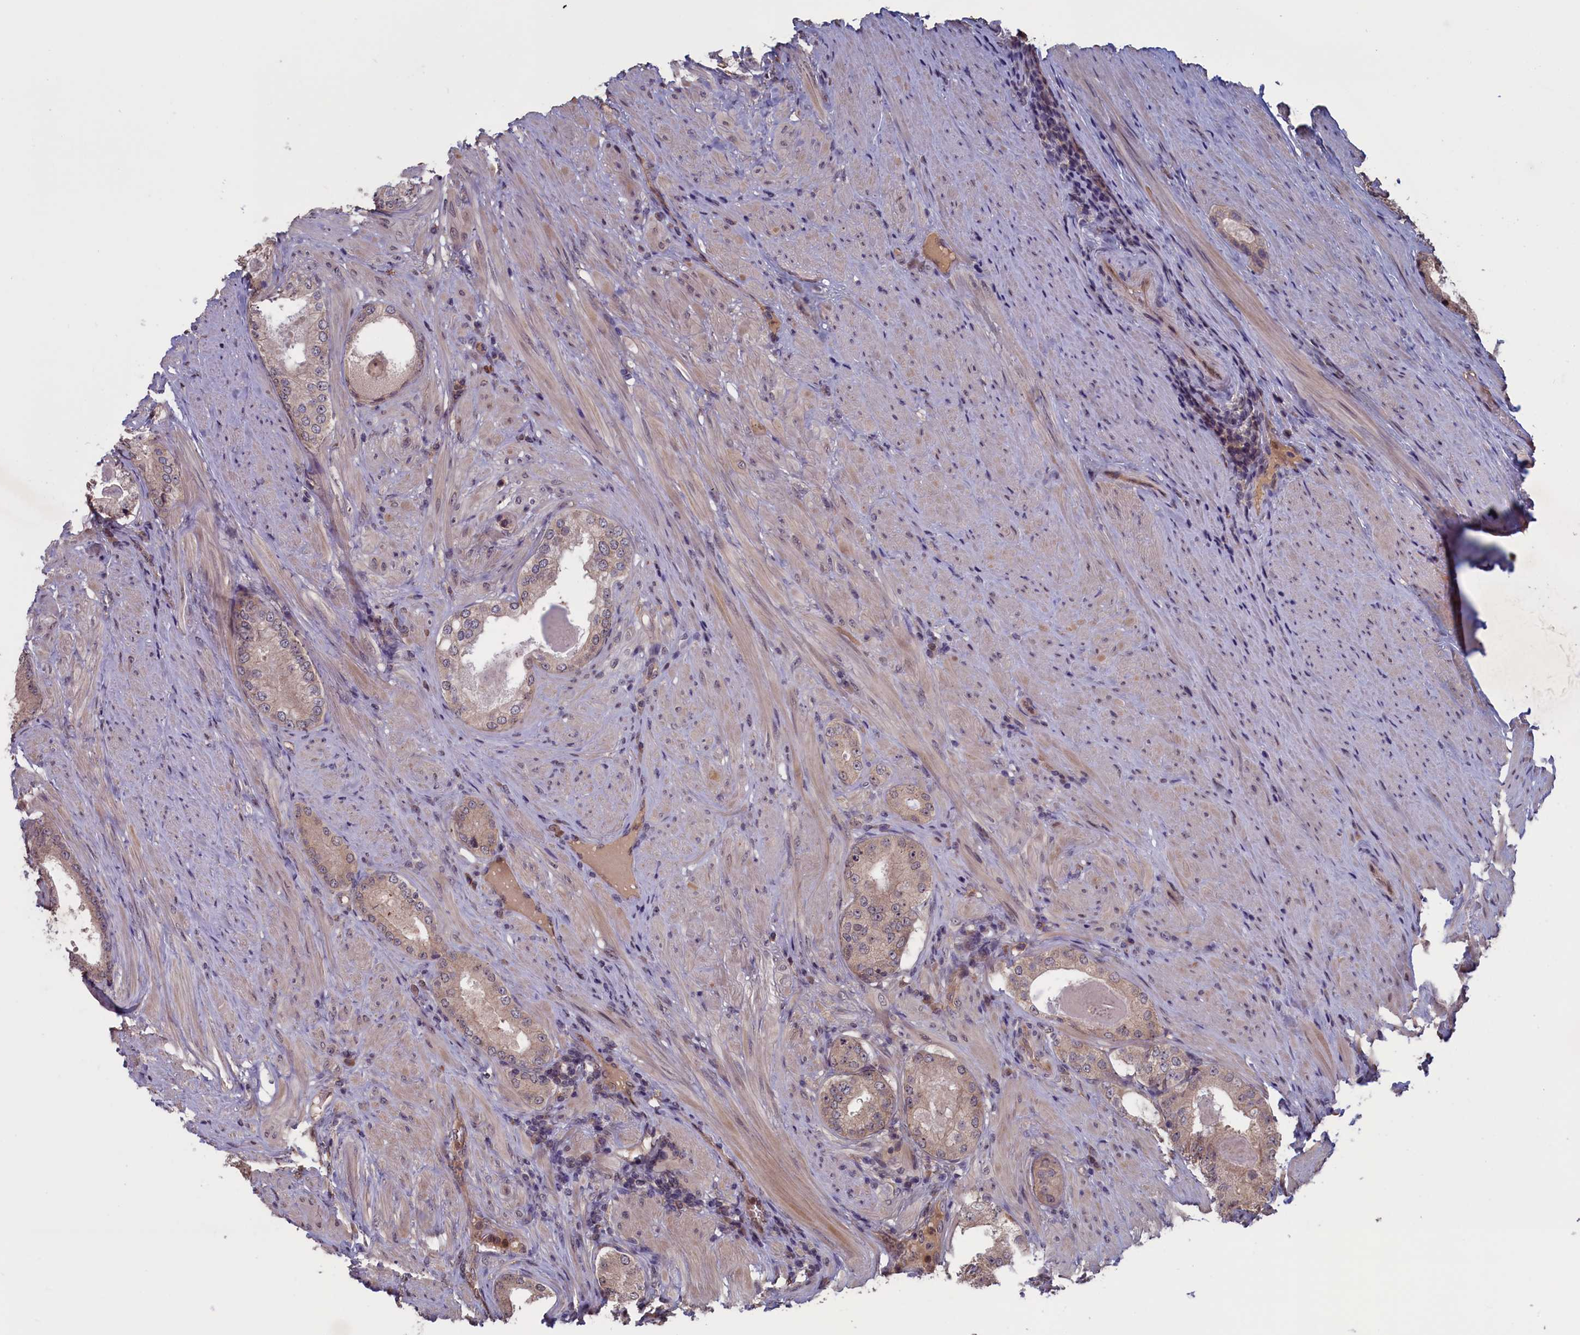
{"staining": {"intensity": "weak", "quantity": "<25%", "location": "cytoplasmic/membranous"}, "tissue": "prostate cancer", "cell_type": "Tumor cells", "image_type": "cancer", "snomed": [{"axis": "morphology", "description": "Adenocarcinoma, Low grade"}, {"axis": "topography", "description": "Prostate"}], "caption": "IHC of low-grade adenocarcinoma (prostate) displays no expression in tumor cells. The staining is performed using DAB (3,3'-diaminobenzidine) brown chromogen with nuclei counter-stained in using hematoxylin.", "gene": "PLP2", "patient": {"sex": "male", "age": 68}}